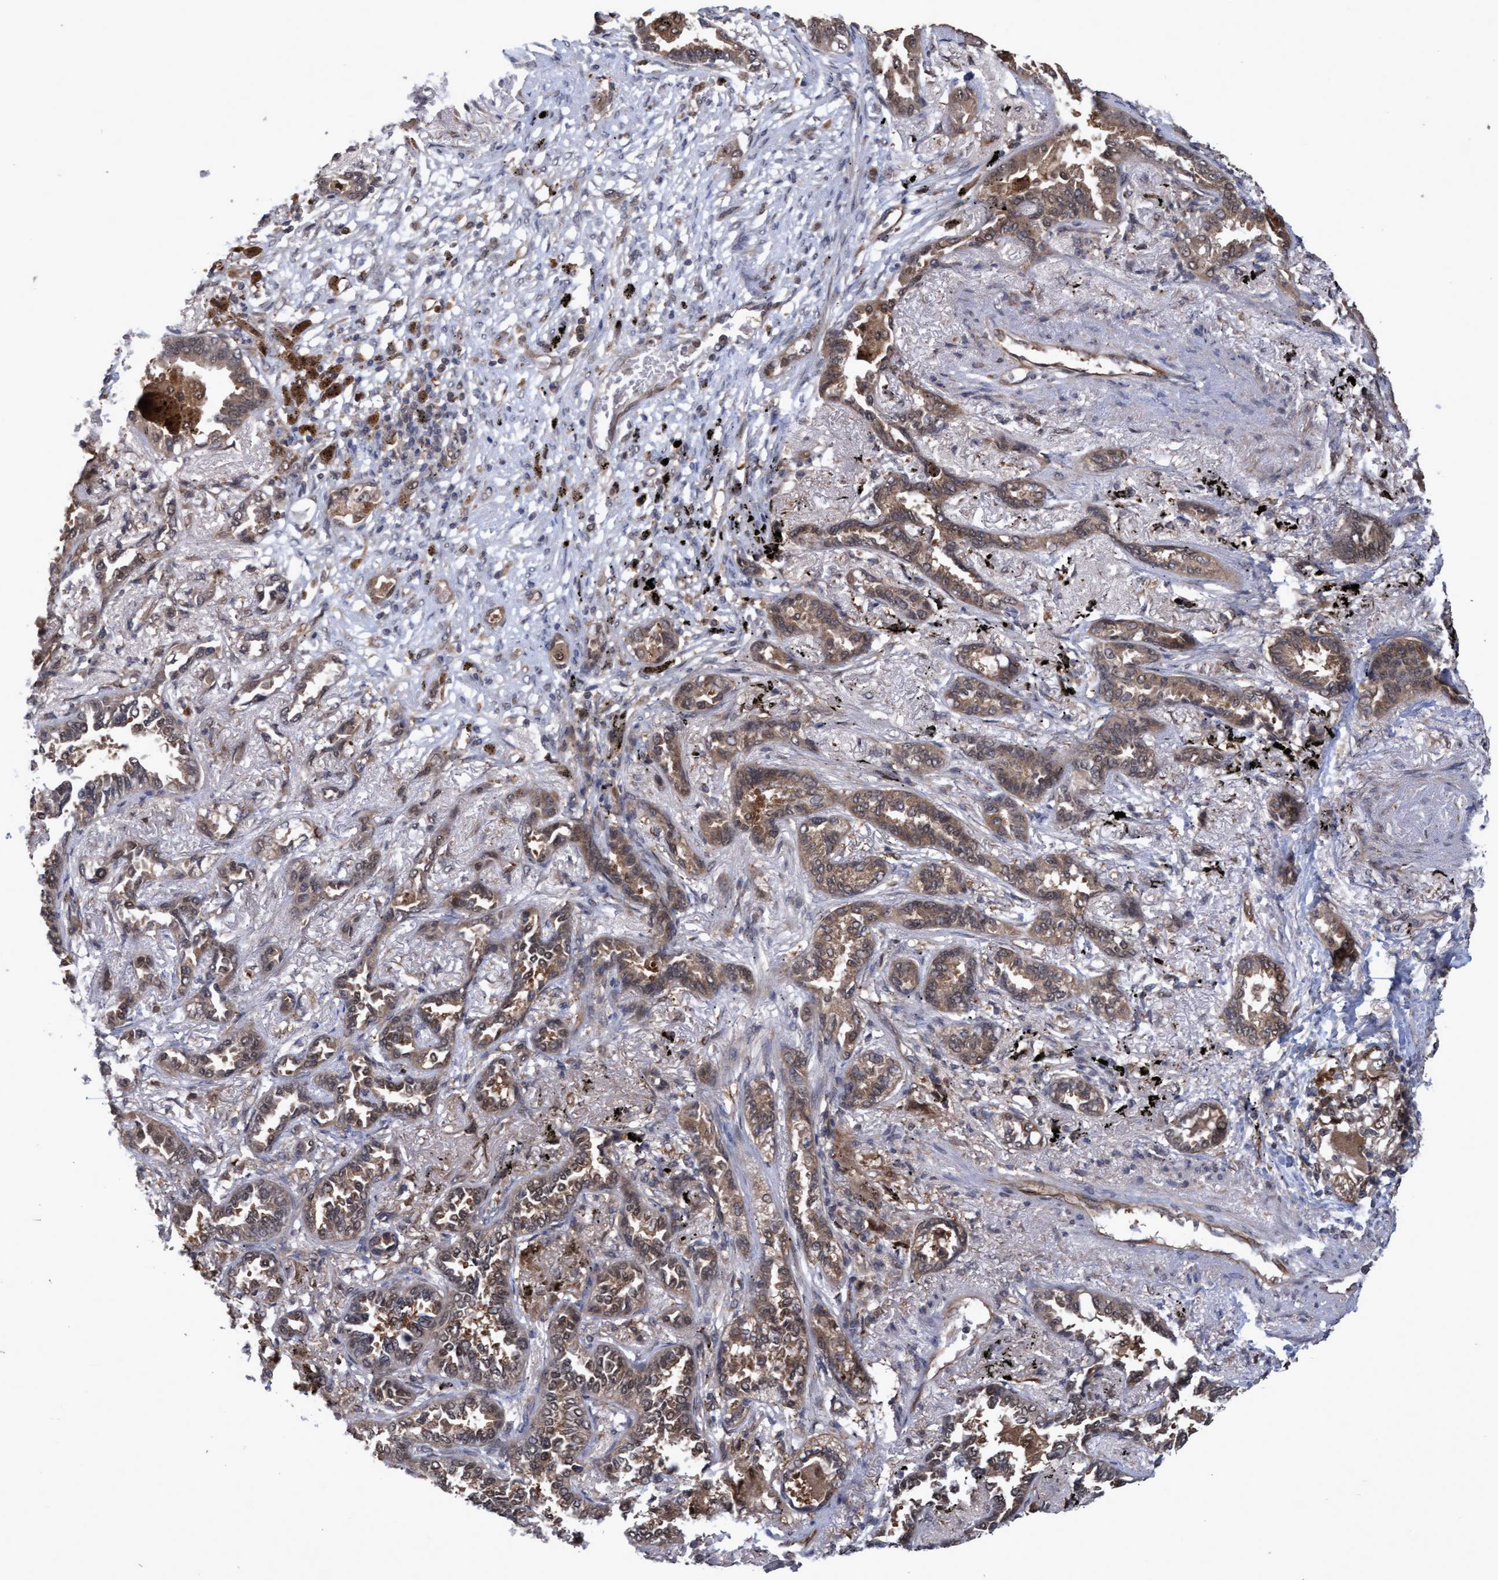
{"staining": {"intensity": "weak", "quantity": "25%-75%", "location": "cytoplasmic/membranous,nuclear"}, "tissue": "lung cancer", "cell_type": "Tumor cells", "image_type": "cancer", "snomed": [{"axis": "morphology", "description": "Adenocarcinoma, NOS"}, {"axis": "topography", "description": "Lung"}], "caption": "Weak cytoplasmic/membranous and nuclear expression for a protein is appreciated in about 25%-75% of tumor cells of lung adenocarcinoma using IHC.", "gene": "PSMB6", "patient": {"sex": "male", "age": 59}}